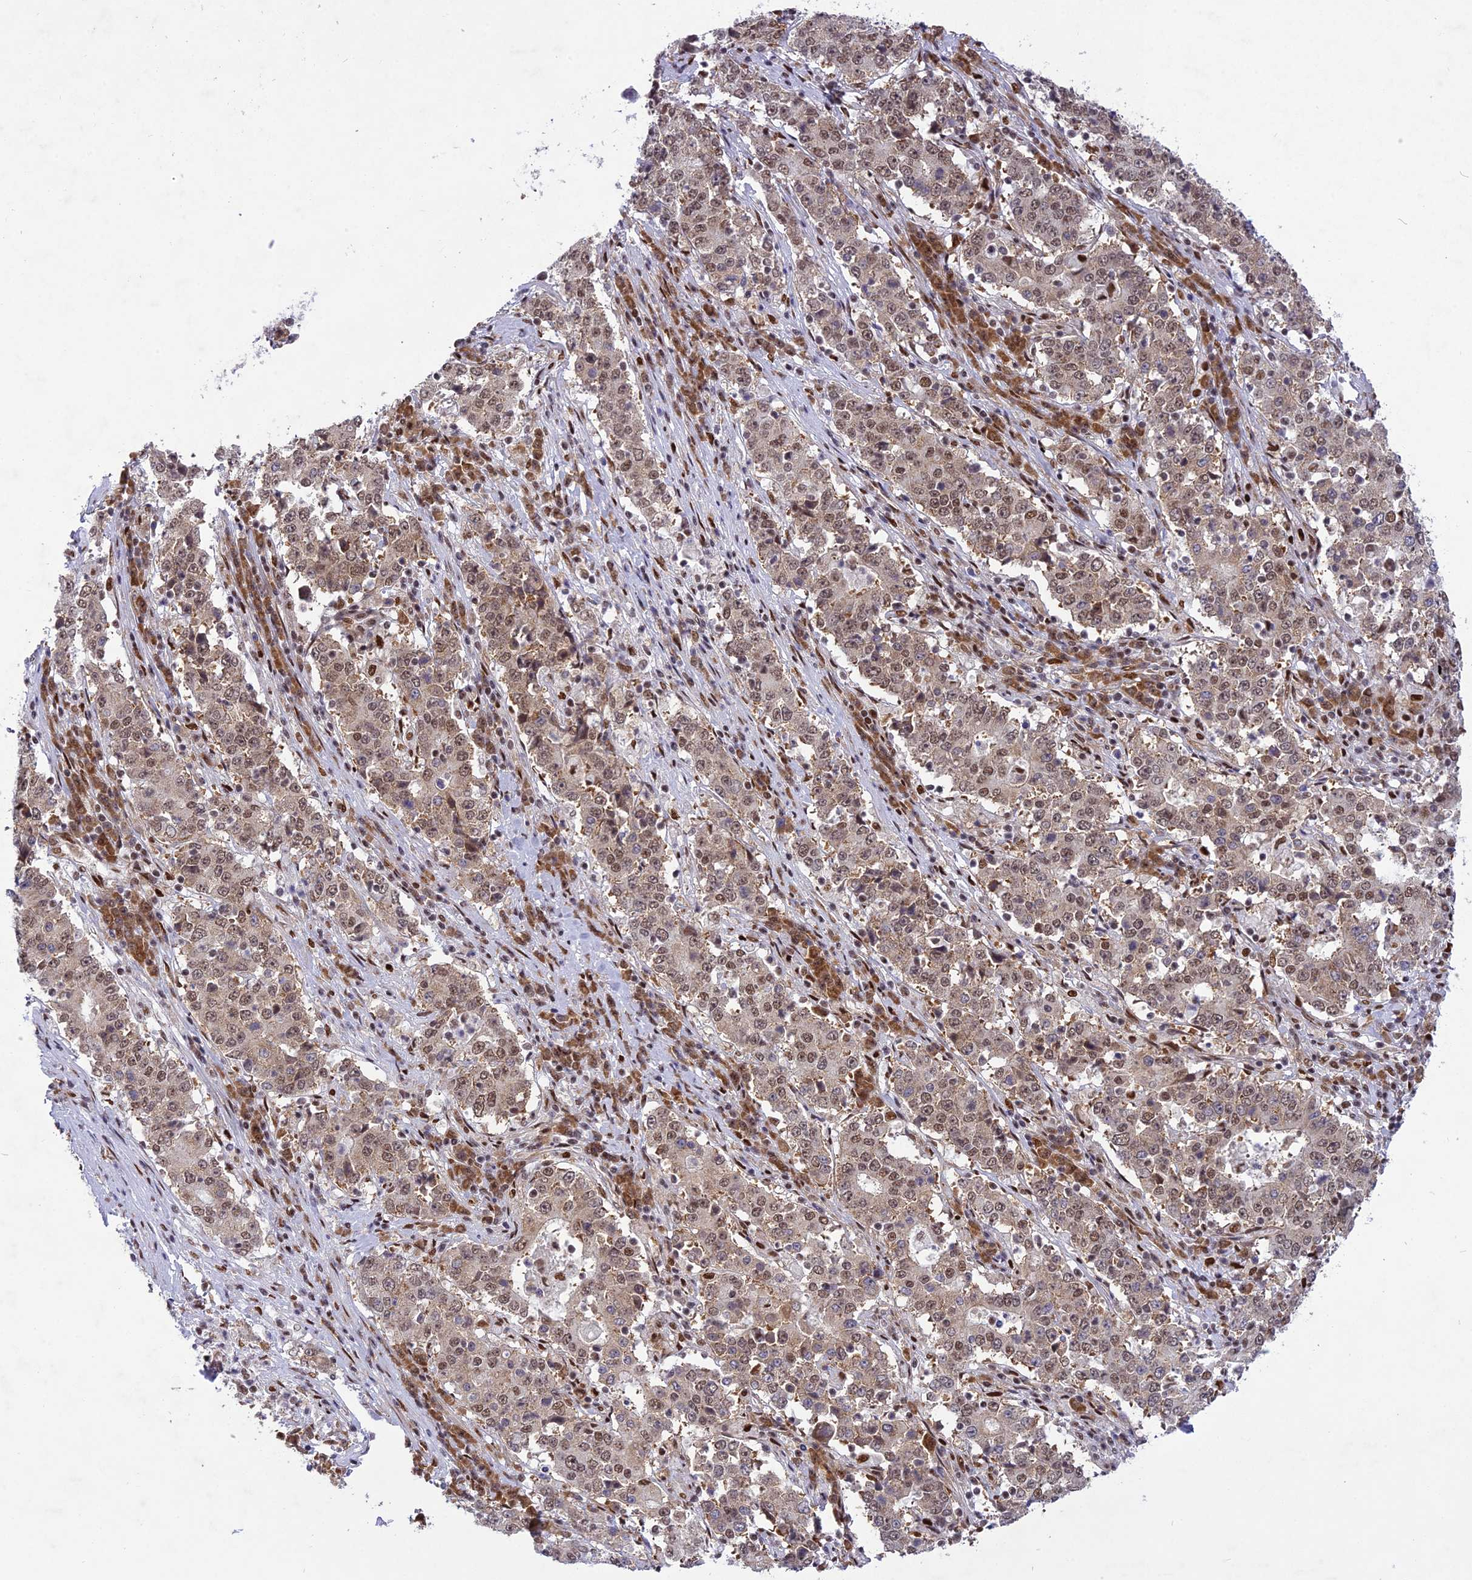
{"staining": {"intensity": "moderate", "quantity": ">75%", "location": "nuclear"}, "tissue": "stomach cancer", "cell_type": "Tumor cells", "image_type": "cancer", "snomed": [{"axis": "morphology", "description": "Adenocarcinoma, NOS"}, {"axis": "topography", "description": "Stomach"}], "caption": "Tumor cells exhibit medium levels of moderate nuclear expression in about >75% of cells in human stomach cancer. (DAB IHC with brightfield microscopy, high magnification).", "gene": "DDX1", "patient": {"sex": "male", "age": 59}}